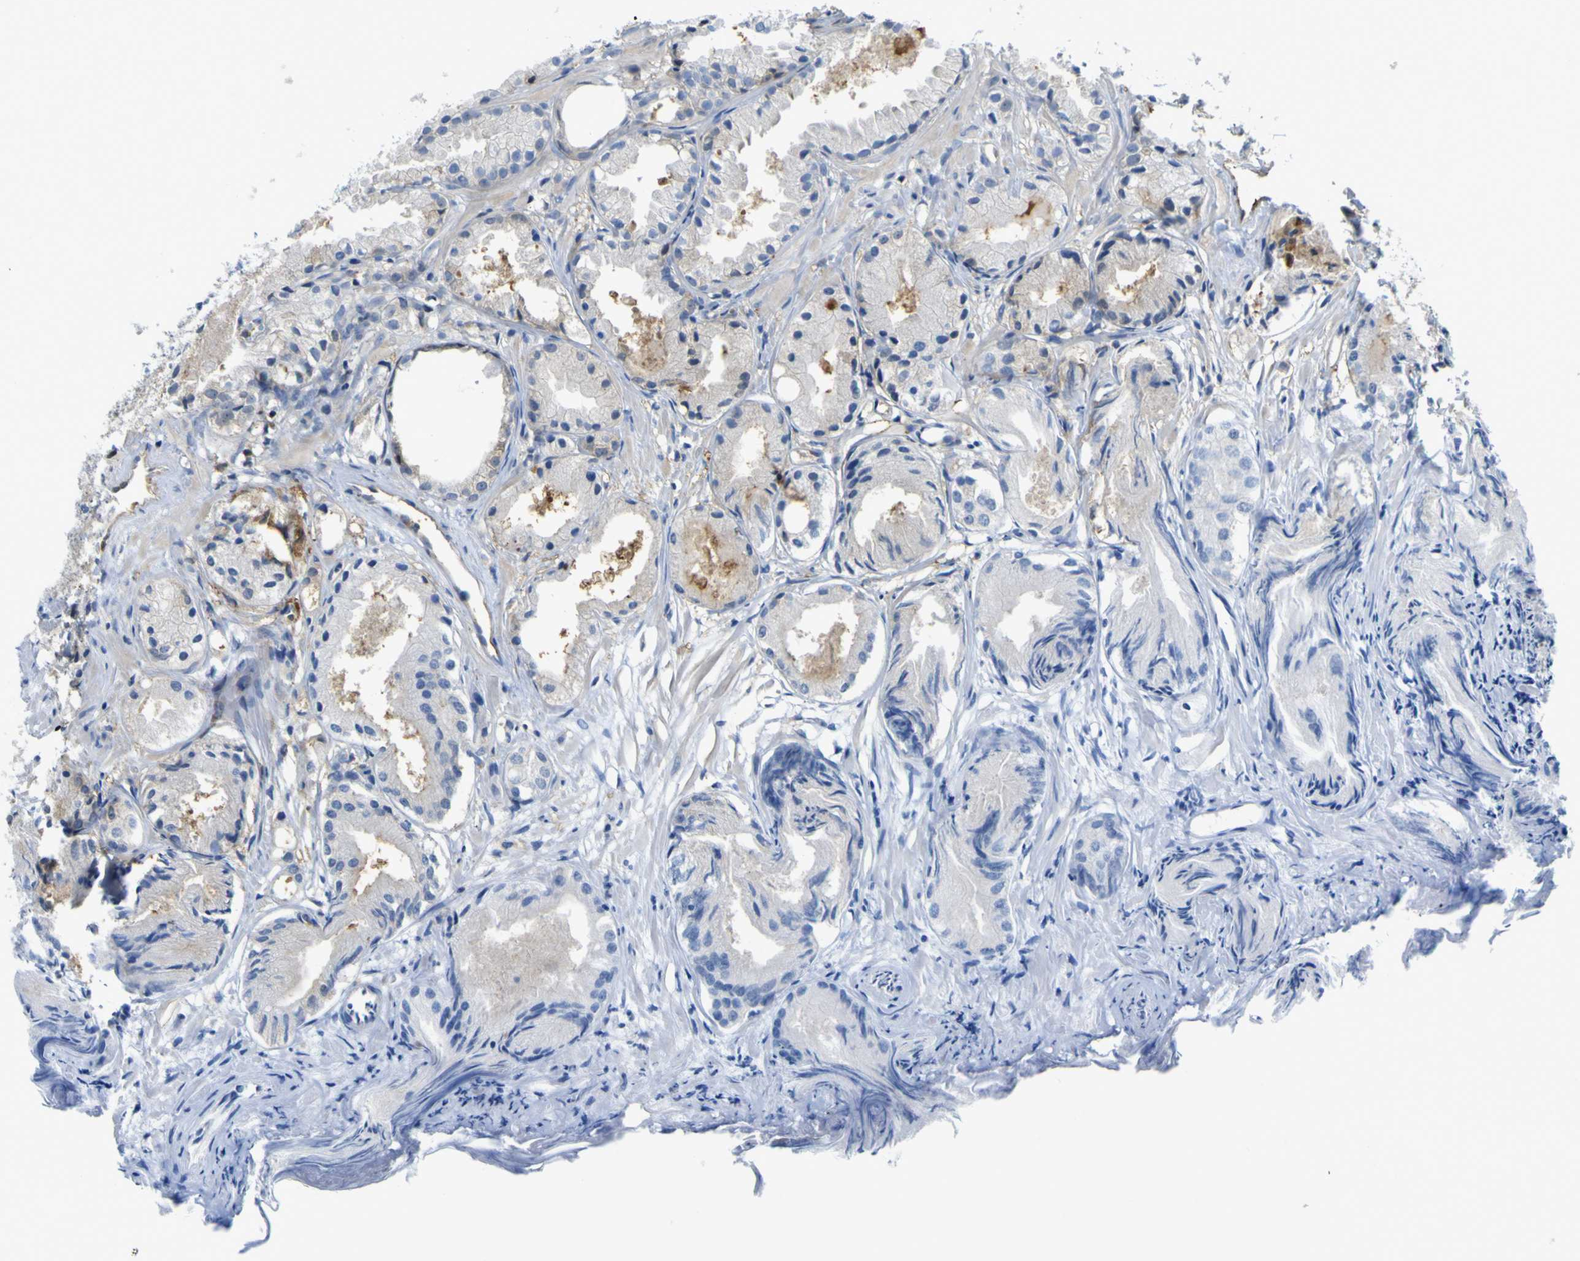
{"staining": {"intensity": "negative", "quantity": "none", "location": "none"}, "tissue": "prostate cancer", "cell_type": "Tumor cells", "image_type": "cancer", "snomed": [{"axis": "morphology", "description": "Adenocarcinoma, Low grade"}, {"axis": "topography", "description": "Prostate"}], "caption": "A high-resolution photomicrograph shows IHC staining of prostate cancer, which displays no significant positivity in tumor cells.", "gene": "ABHD3", "patient": {"sex": "male", "age": 72}}